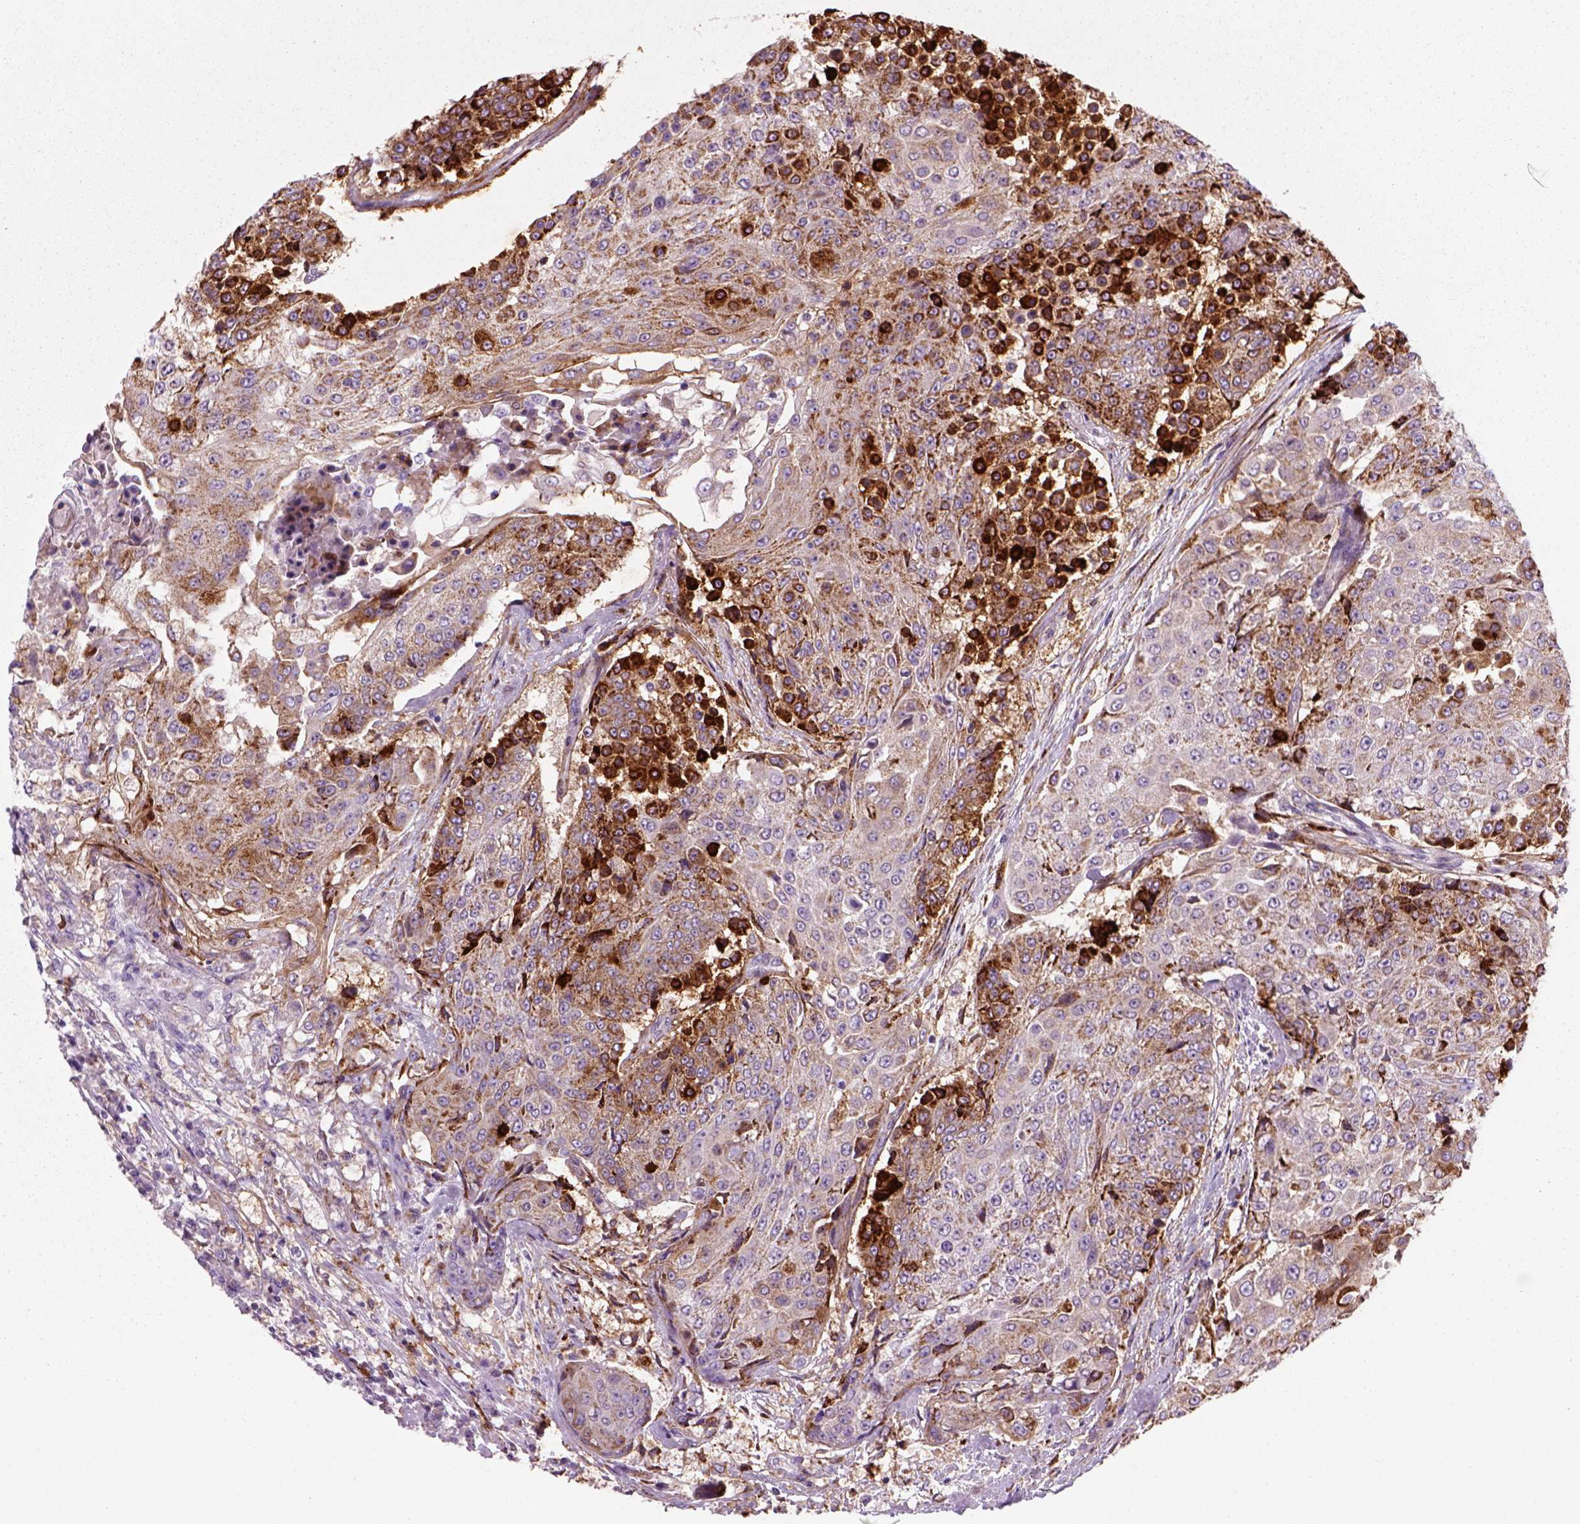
{"staining": {"intensity": "strong", "quantity": "<25%", "location": "cytoplasmic/membranous,nuclear"}, "tissue": "urothelial cancer", "cell_type": "Tumor cells", "image_type": "cancer", "snomed": [{"axis": "morphology", "description": "Urothelial carcinoma, High grade"}, {"axis": "topography", "description": "Urinary bladder"}], "caption": "Urothelial cancer stained with DAB (3,3'-diaminobenzidine) immunohistochemistry shows medium levels of strong cytoplasmic/membranous and nuclear expression in approximately <25% of tumor cells. (DAB (3,3'-diaminobenzidine) IHC with brightfield microscopy, high magnification).", "gene": "MARCKS", "patient": {"sex": "female", "age": 63}}